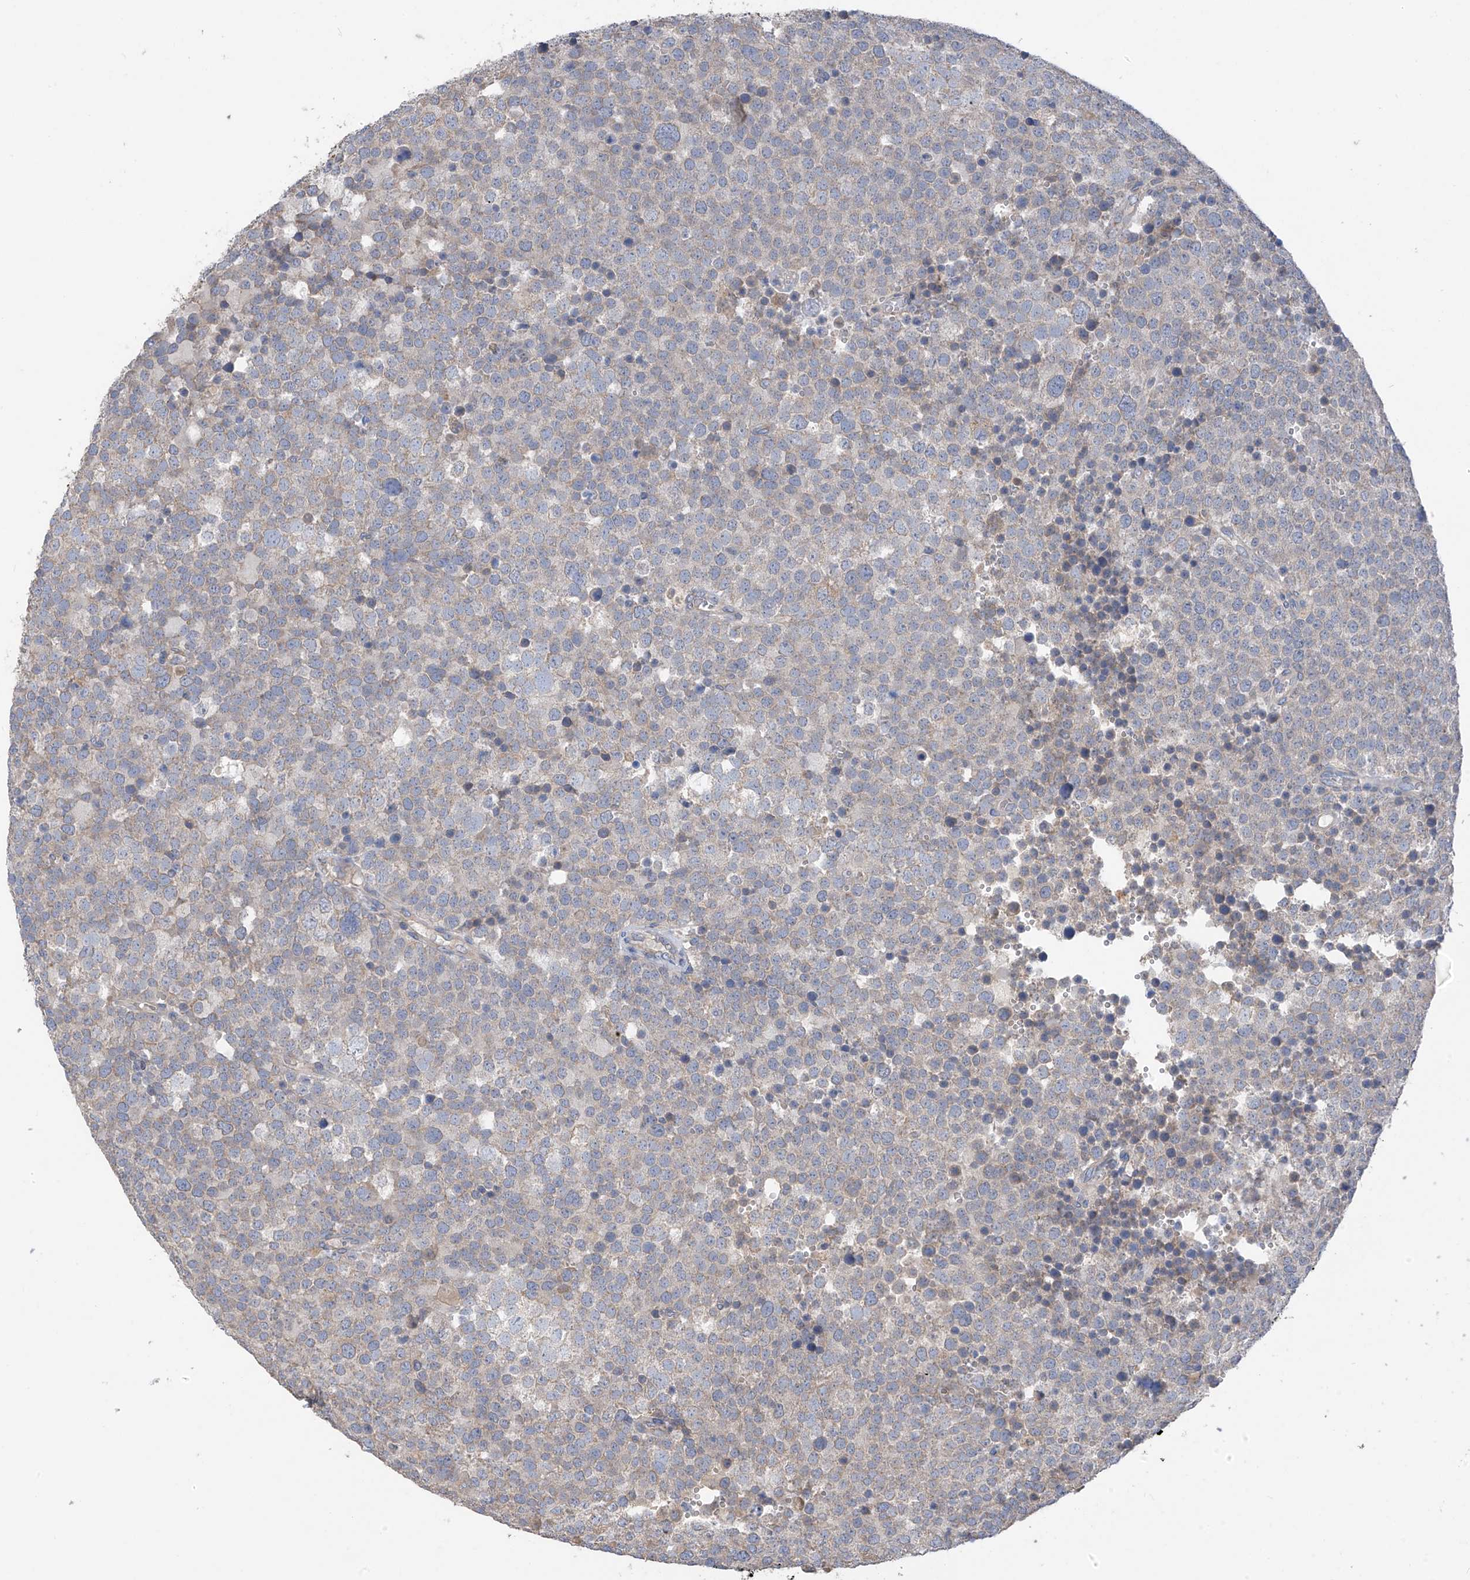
{"staining": {"intensity": "negative", "quantity": "none", "location": "none"}, "tissue": "testis cancer", "cell_type": "Tumor cells", "image_type": "cancer", "snomed": [{"axis": "morphology", "description": "Seminoma, NOS"}, {"axis": "topography", "description": "Testis"}], "caption": "DAB (3,3'-diaminobenzidine) immunohistochemical staining of testis cancer displays no significant positivity in tumor cells.", "gene": "GALNTL6", "patient": {"sex": "male", "age": 71}}